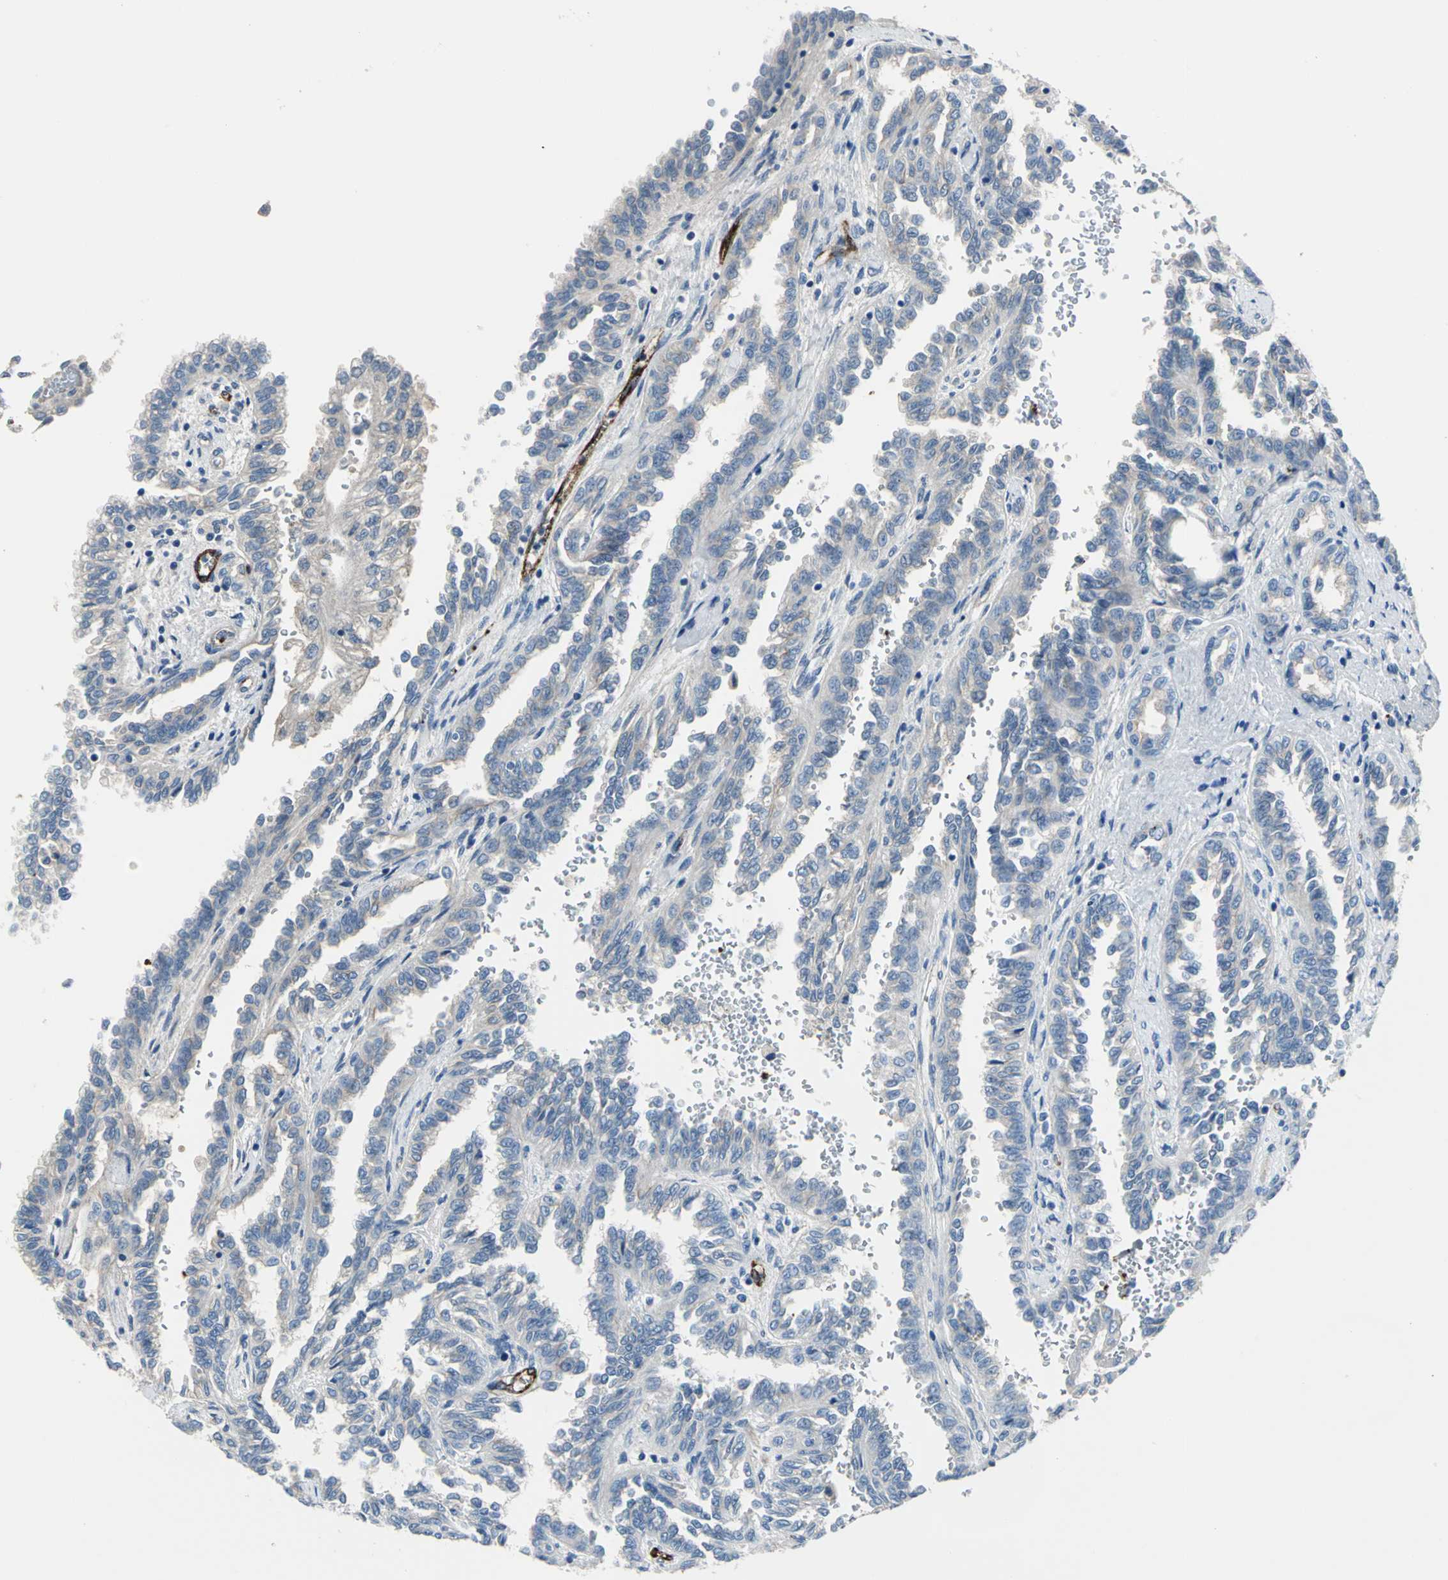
{"staining": {"intensity": "weak", "quantity": "25%-75%", "location": "cytoplasmic/membranous"}, "tissue": "renal cancer", "cell_type": "Tumor cells", "image_type": "cancer", "snomed": [{"axis": "morphology", "description": "Inflammation, NOS"}, {"axis": "morphology", "description": "Adenocarcinoma, NOS"}, {"axis": "topography", "description": "Kidney"}], "caption": "A micrograph showing weak cytoplasmic/membranous expression in about 25%-75% of tumor cells in adenocarcinoma (renal), as visualized by brown immunohistochemical staining.", "gene": "SELP", "patient": {"sex": "male", "age": 68}}